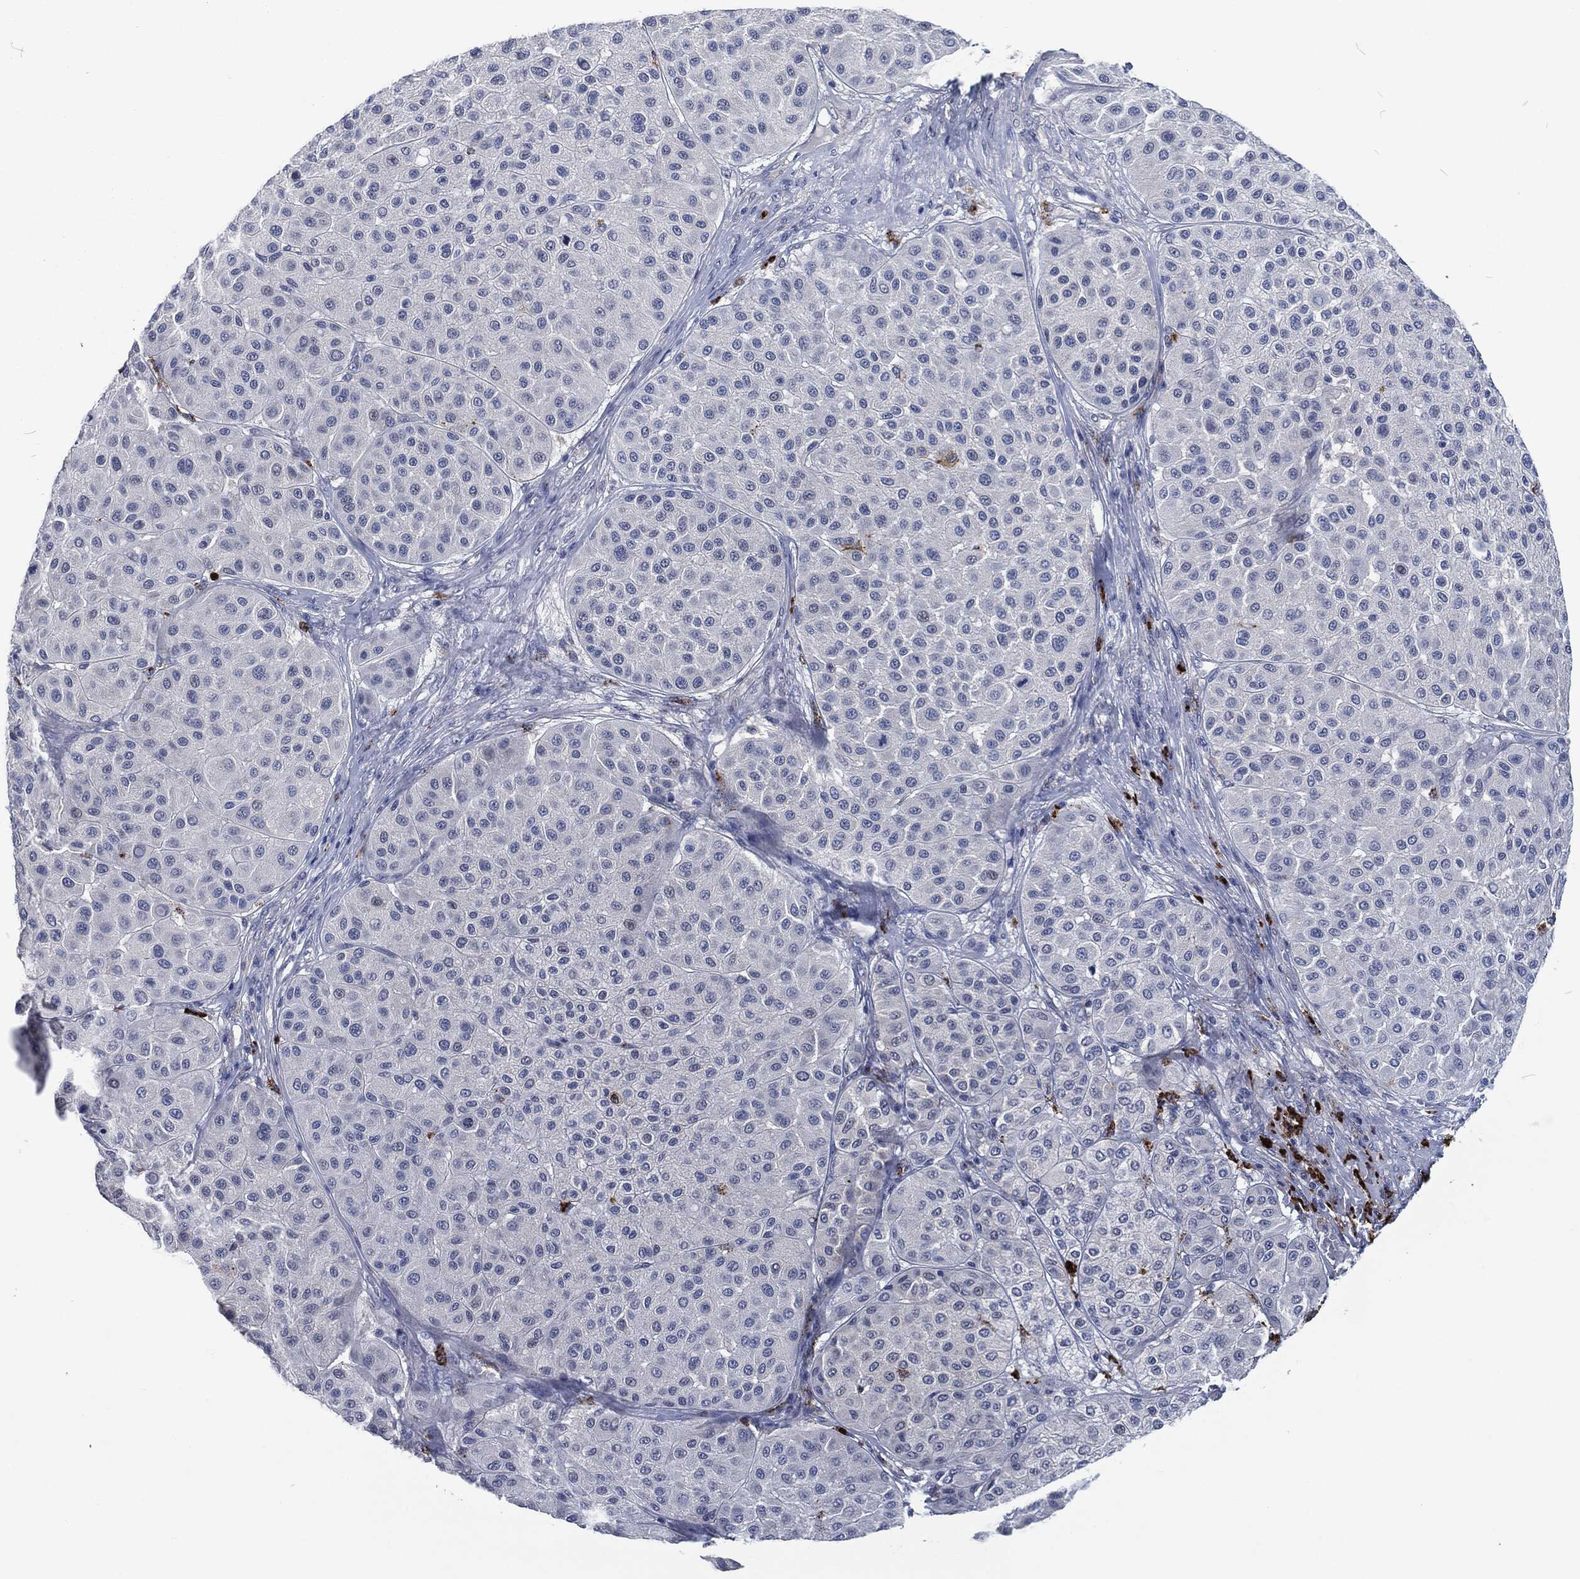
{"staining": {"intensity": "negative", "quantity": "none", "location": "none"}, "tissue": "melanoma", "cell_type": "Tumor cells", "image_type": "cancer", "snomed": [{"axis": "morphology", "description": "Malignant melanoma, Metastatic site"}, {"axis": "topography", "description": "Smooth muscle"}], "caption": "IHC photomicrograph of neoplastic tissue: human malignant melanoma (metastatic site) stained with DAB exhibits no significant protein staining in tumor cells.", "gene": "MPO", "patient": {"sex": "male", "age": 41}}